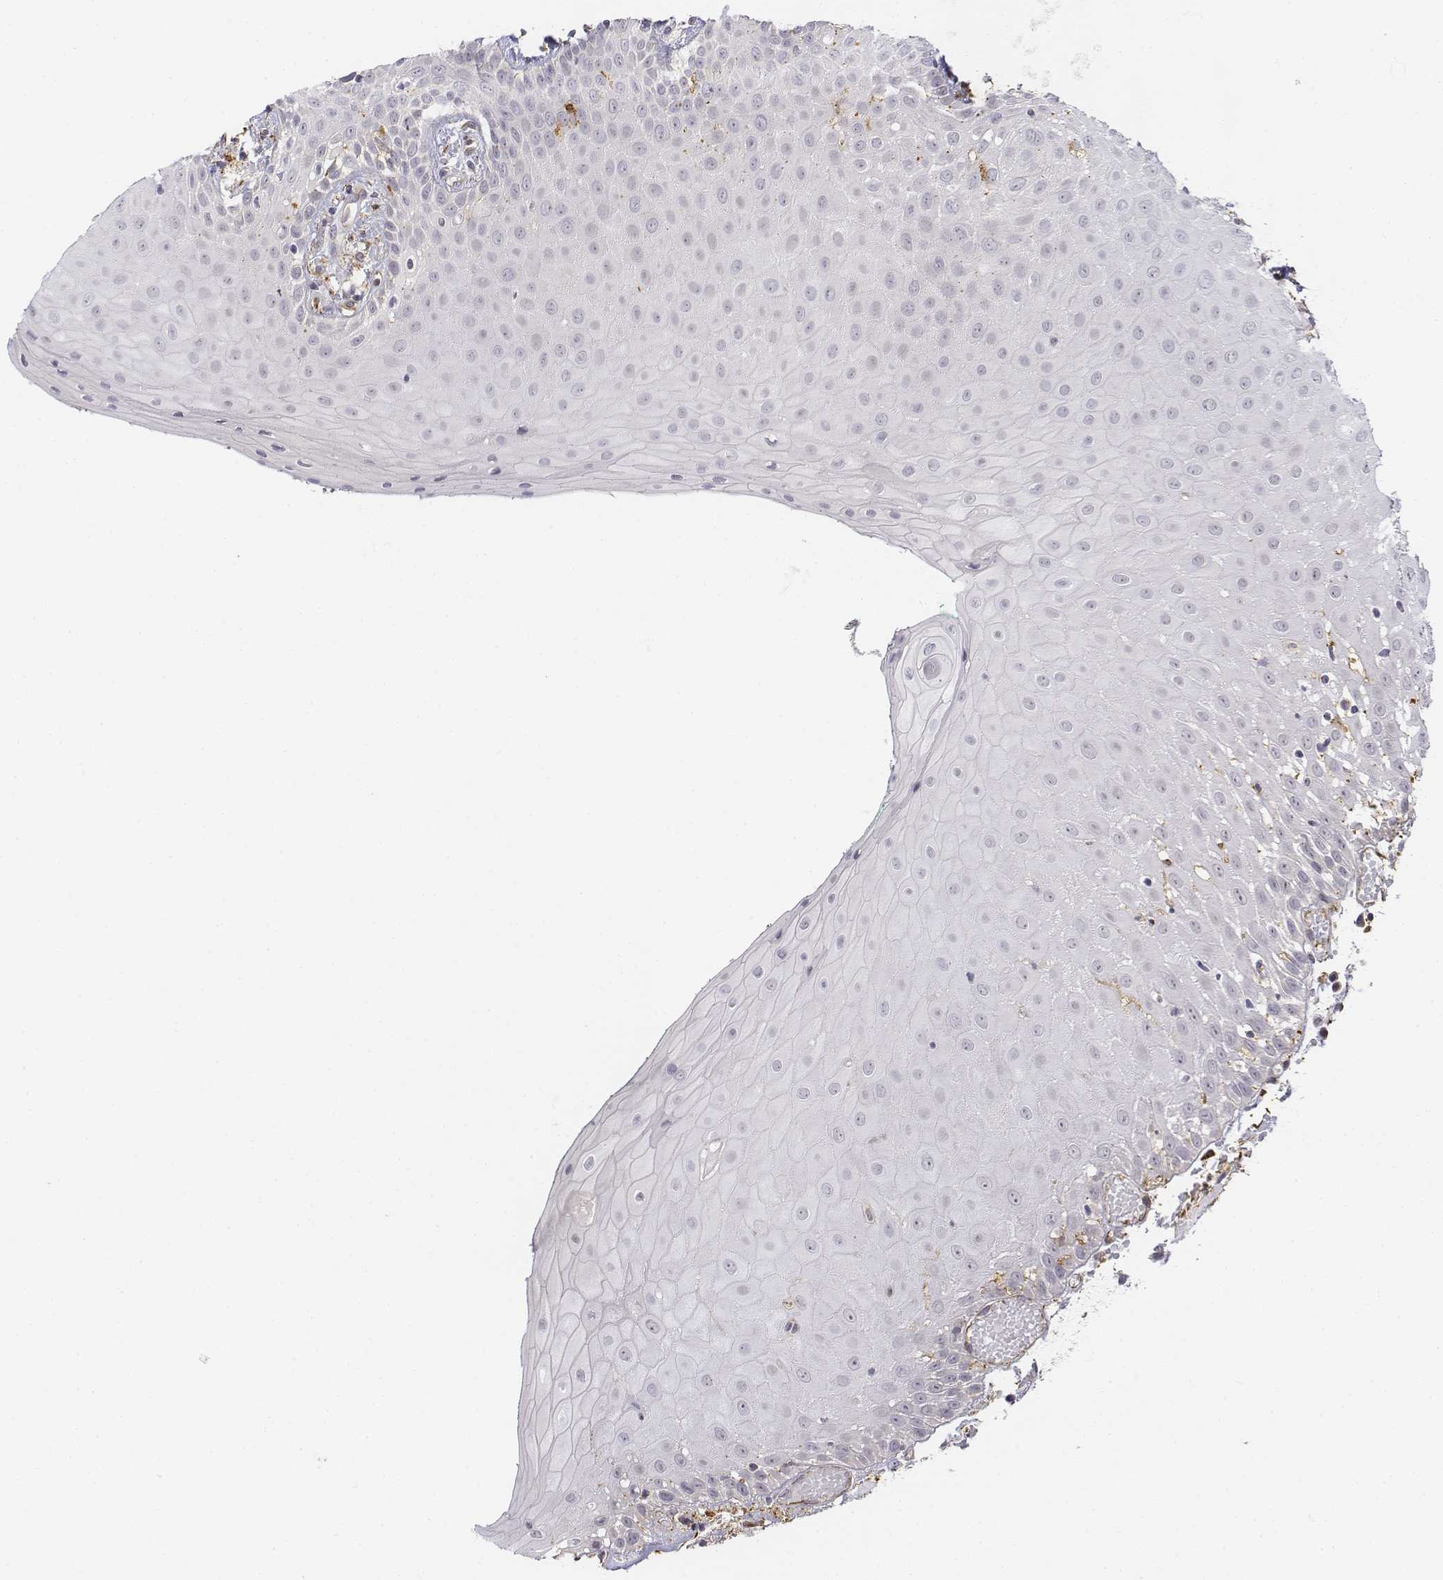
{"staining": {"intensity": "negative", "quantity": "none", "location": "none"}, "tissue": "head and neck cancer", "cell_type": "Tumor cells", "image_type": "cancer", "snomed": [{"axis": "morphology", "description": "Normal tissue, NOS"}, {"axis": "morphology", "description": "Squamous cell carcinoma, NOS"}, {"axis": "topography", "description": "Oral tissue"}, {"axis": "topography", "description": "Salivary gland"}, {"axis": "topography", "description": "Head-Neck"}], "caption": "A high-resolution micrograph shows immunohistochemistry staining of head and neck cancer (squamous cell carcinoma), which displays no significant positivity in tumor cells.", "gene": "CD14", "patient": {"sex": "female", "age": 62}}